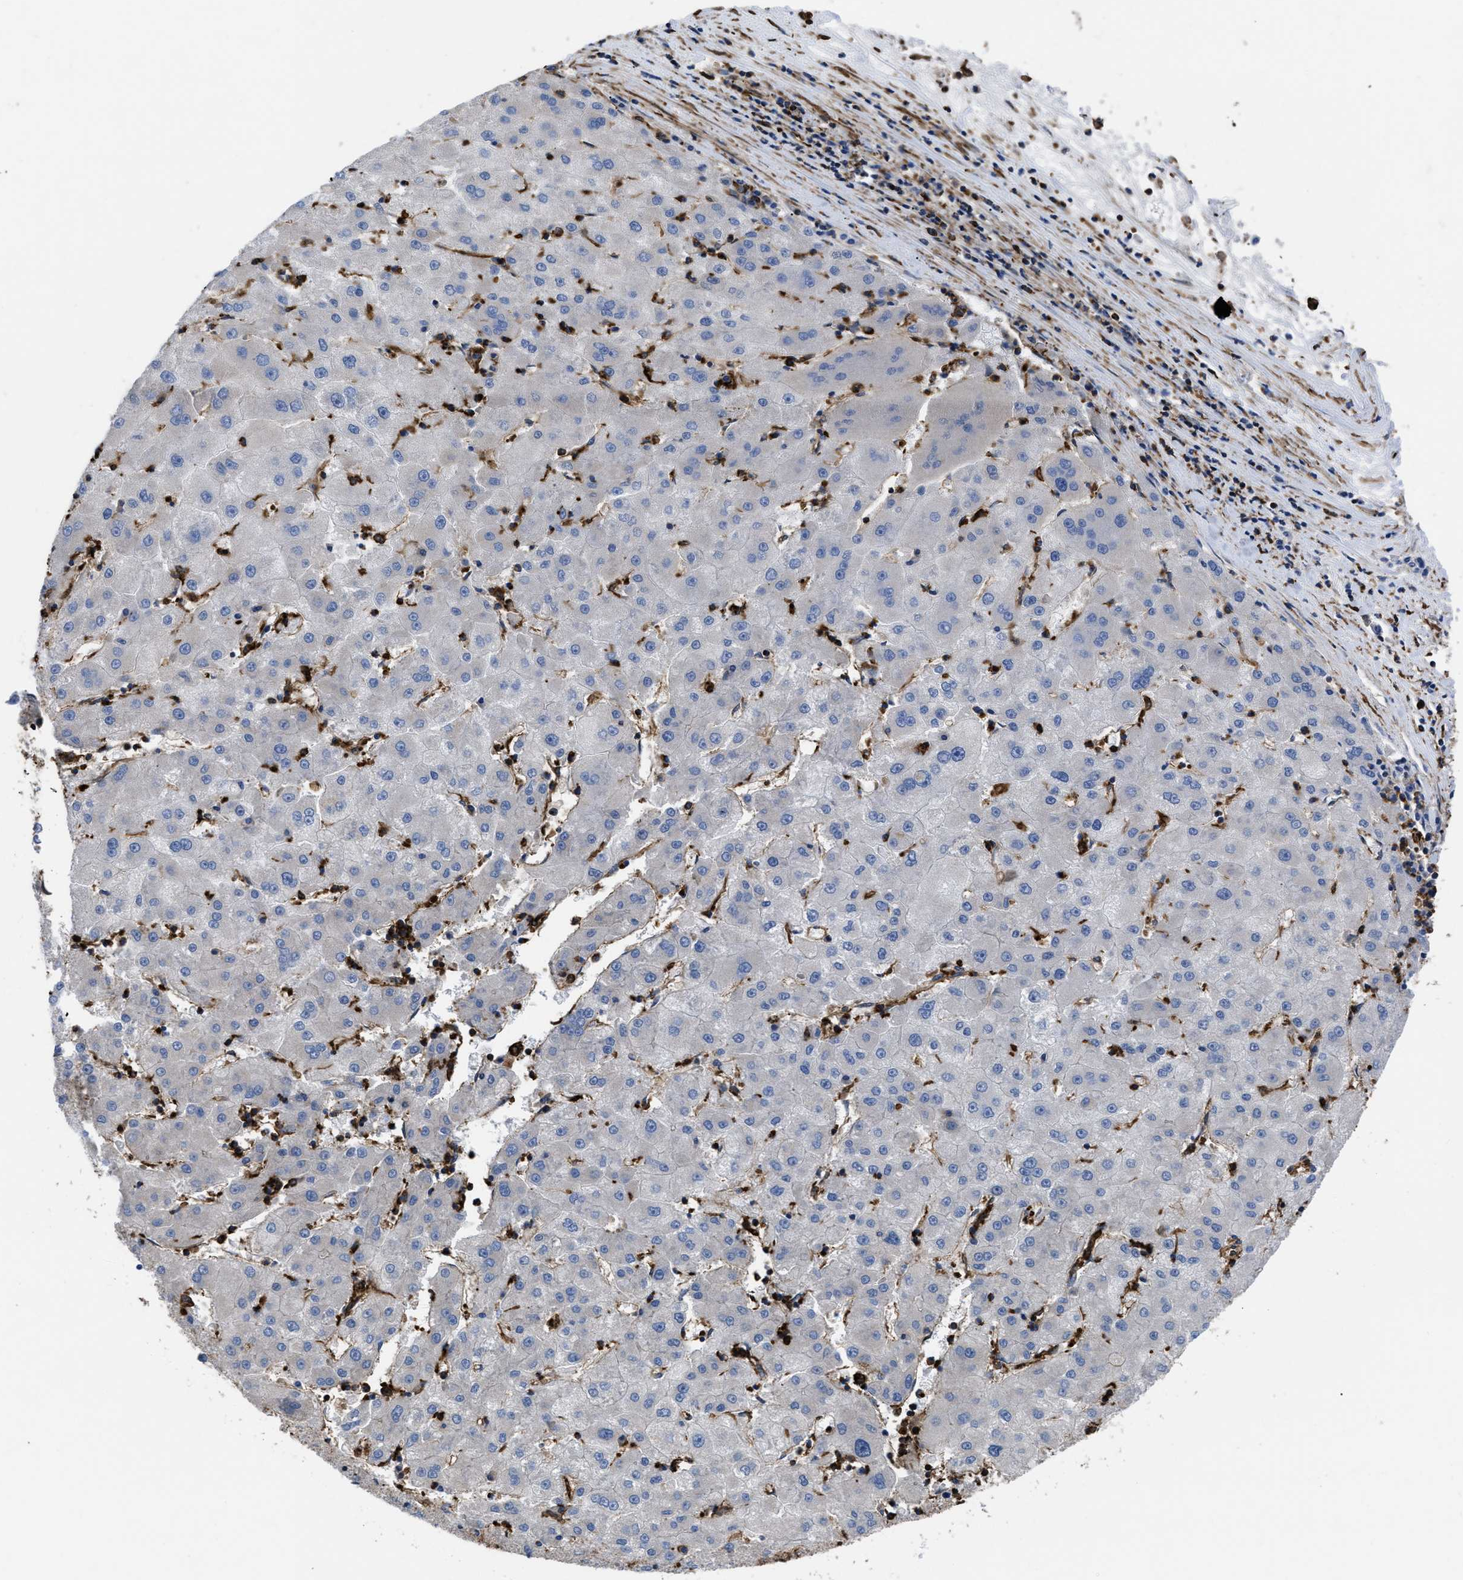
{"staining": {"intensity": "negative", "quantity": "none", "location": "none"}, "tissue": "liver cancer", "cell_type": "Tumor cells", "image_type": "cancer", "snomed": [{"axis": "morphology", "description": "Carcinoma, Hepatocellular, NOS"}, {"axis": "topography", "description": "Liver"}], "caption": "Liver hepatocellular carcinoma was stained to show a protein in brown. There is no significant expression in tumor cells.", "gene": "SCUBE2", "patient": {"sex": "male", "age": 72}}